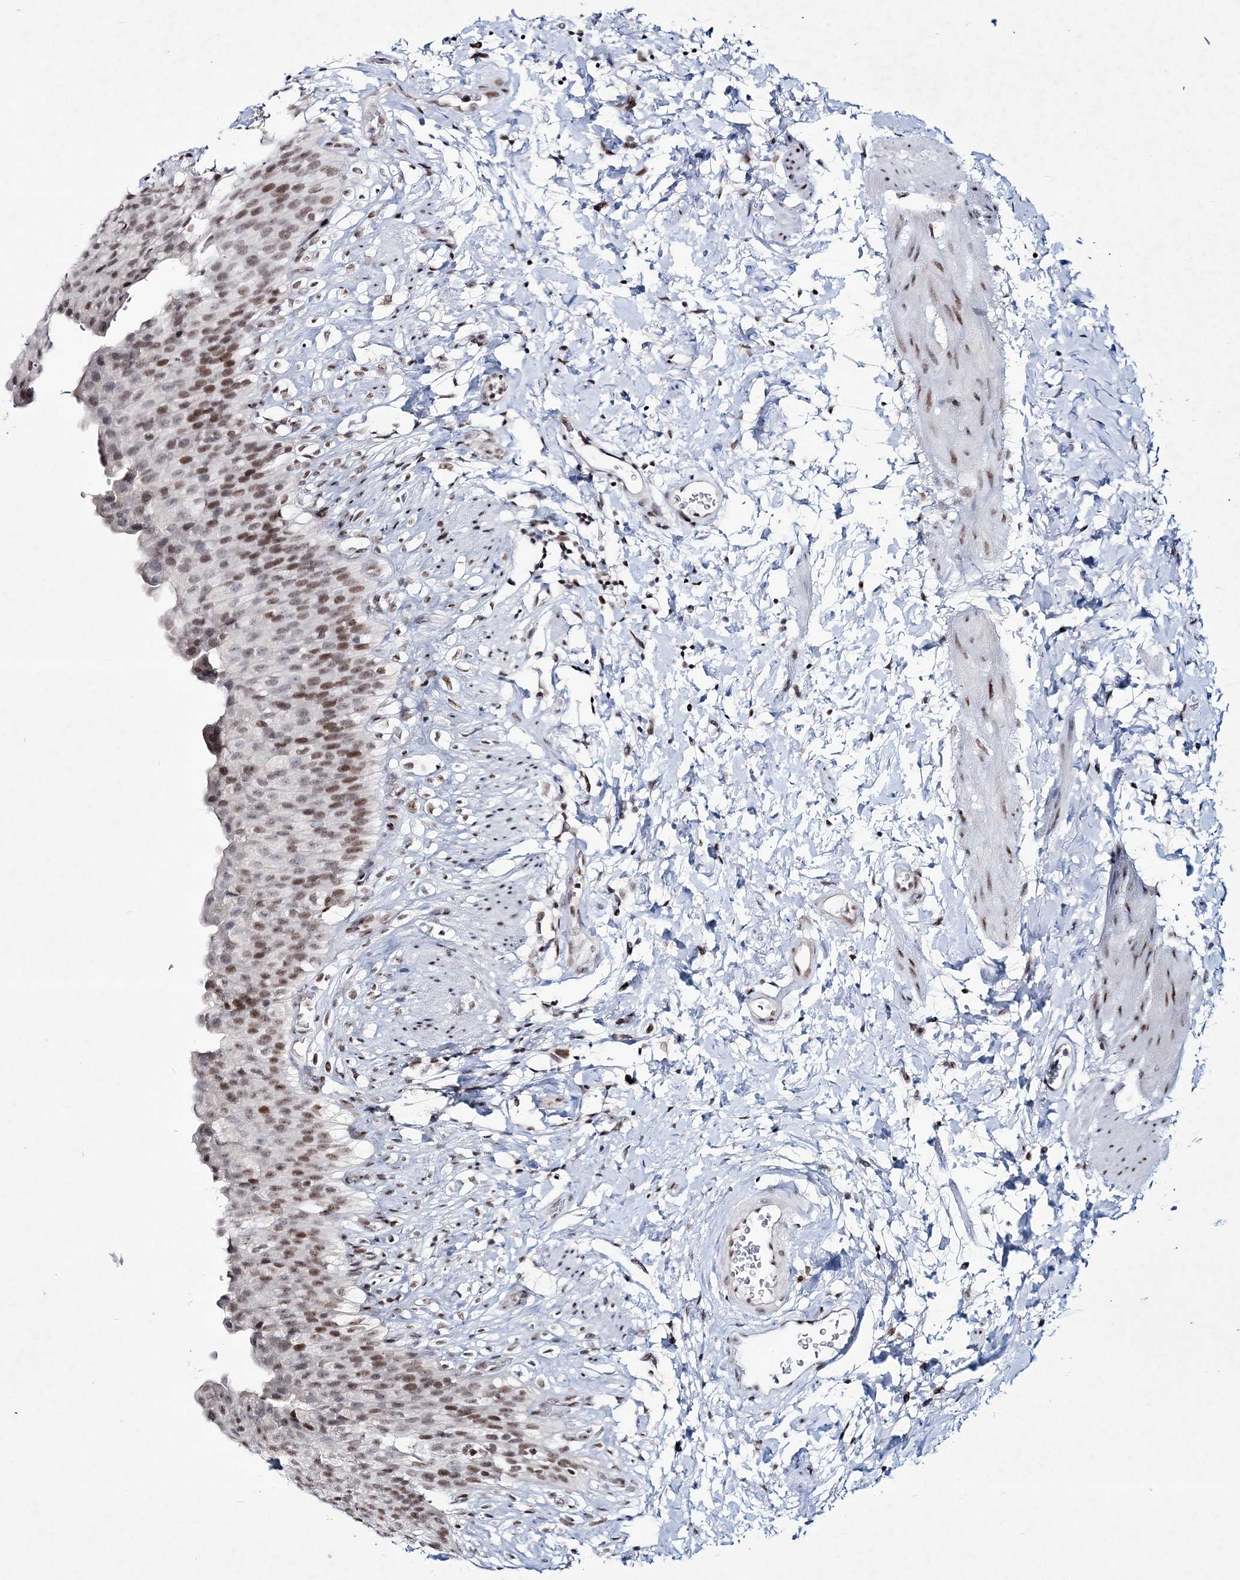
{"staining": {"intensity": "moderate", "quantity": ">75%", "location": "nuclear"}, "tissue": "urinary bladder", "cell_type": "Urothelial cells", "image_type": "normal", "snomed": [{"axis": "morphology", "description": "Normal tissue, NOS"}, {"axis": "topography", "description": "Urinary bladder"}], "caption": "Immunohistochemical staining of normal human urinary bladder exhibits moderate nuclear protein expression in about >75% of urothelial cells. (DAB (3,3'-diaminobenzidine) IHC, brown staining for protein, blue staining for nuclei).", "gene": "LRRFIP2", "patient": {"sex": "female", "age": 79}}